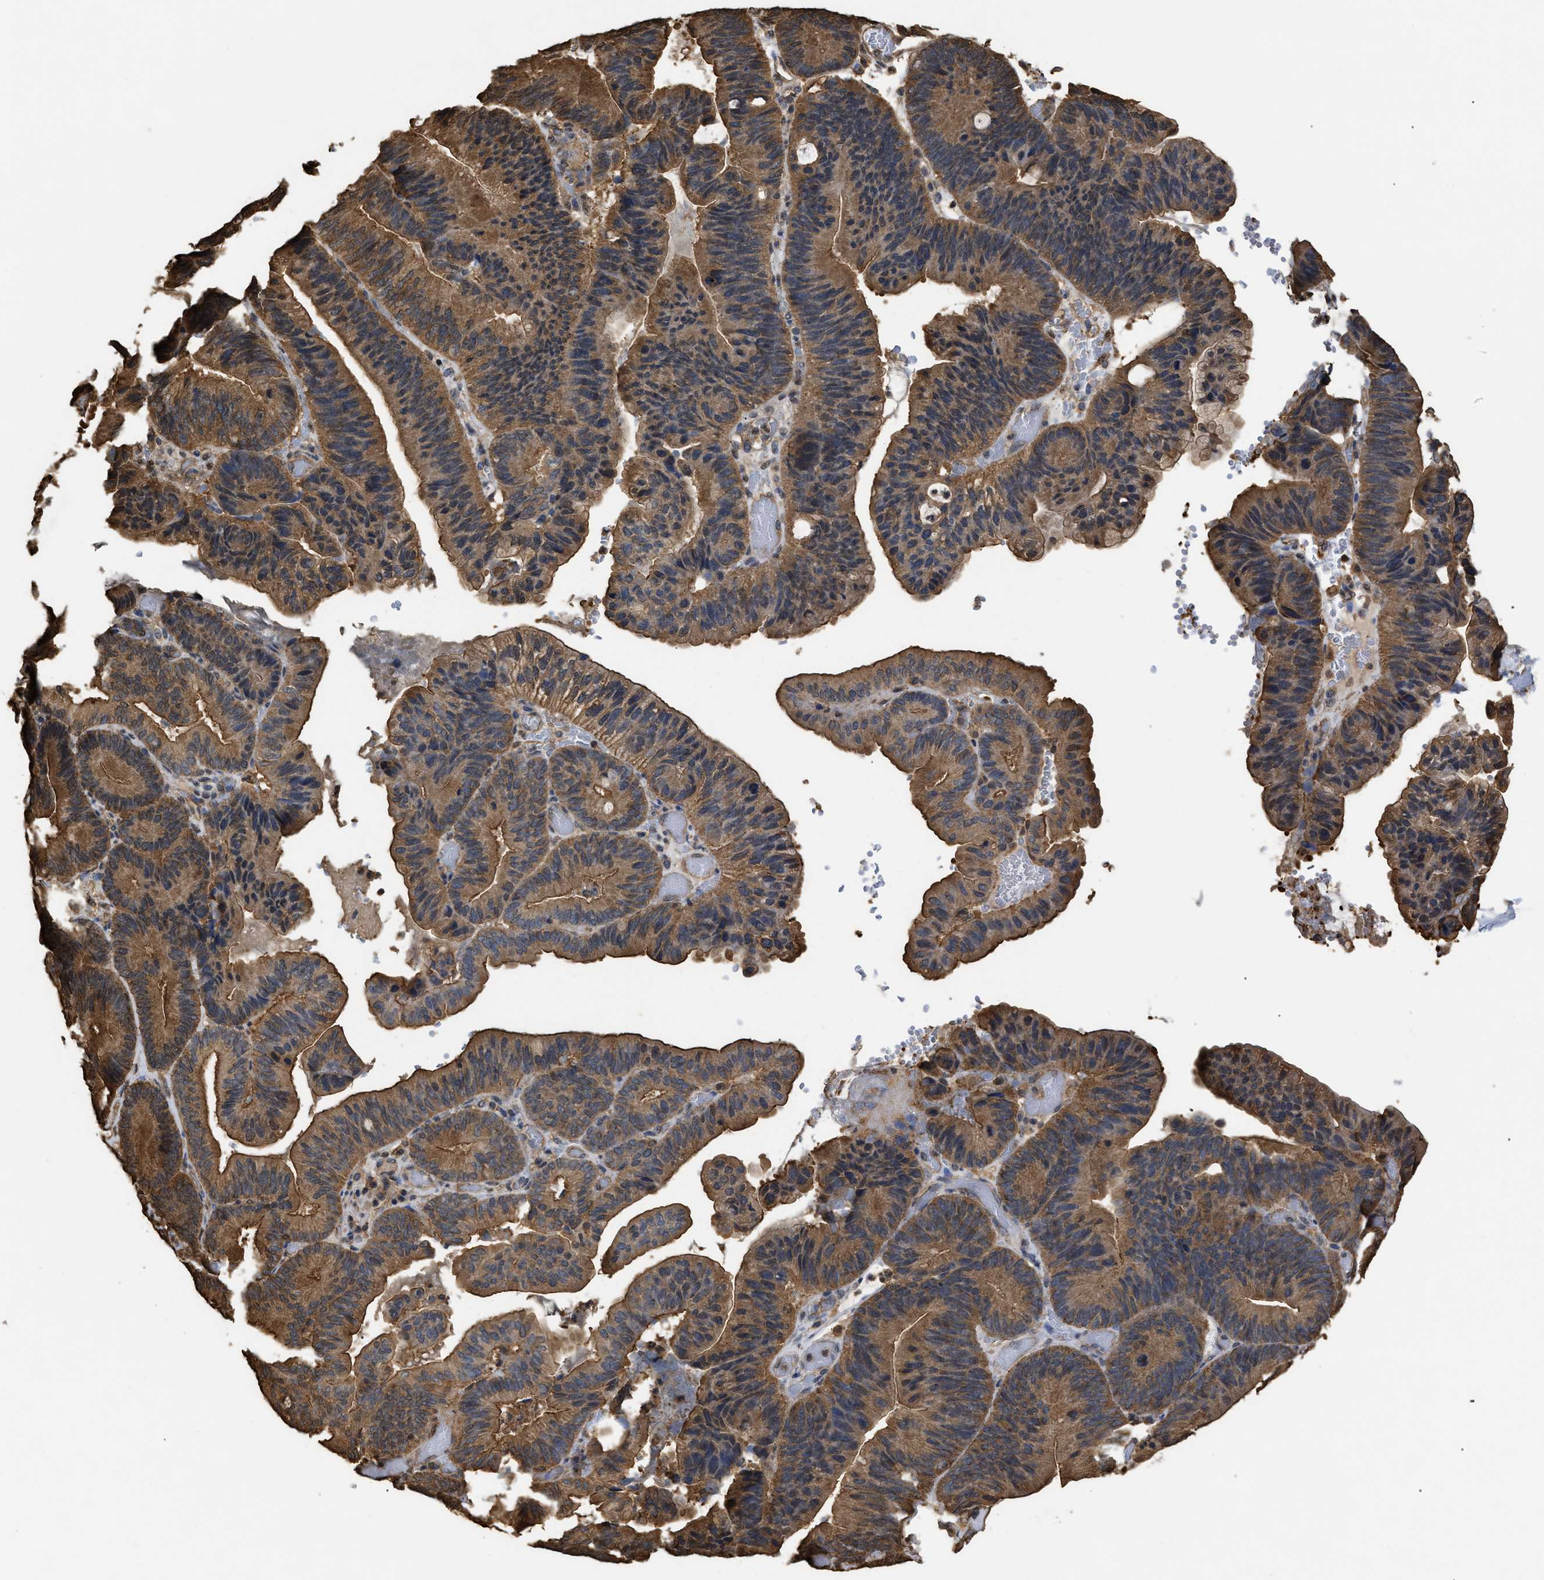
{"staining": {"intensity": "moderate", "quantity": ">75%", "location": "cytoplasmic/membranous"}, "tissue": "pancreatic cancer", "cell_type": "Tumor cells", "image_type": "cancer", "snomed": [{"axis": "morphology", "description": "Adenocarcinoma, NOS"}, {"axis": "topography", "description": "Pancreas"}], "caption": "Adenocarcinoma (pancreatic) stained with a protein marker demonstrates moderate staining in tumor cells.", "gene": "CALM1", "patient": {"sex": "male", "age": 82}}